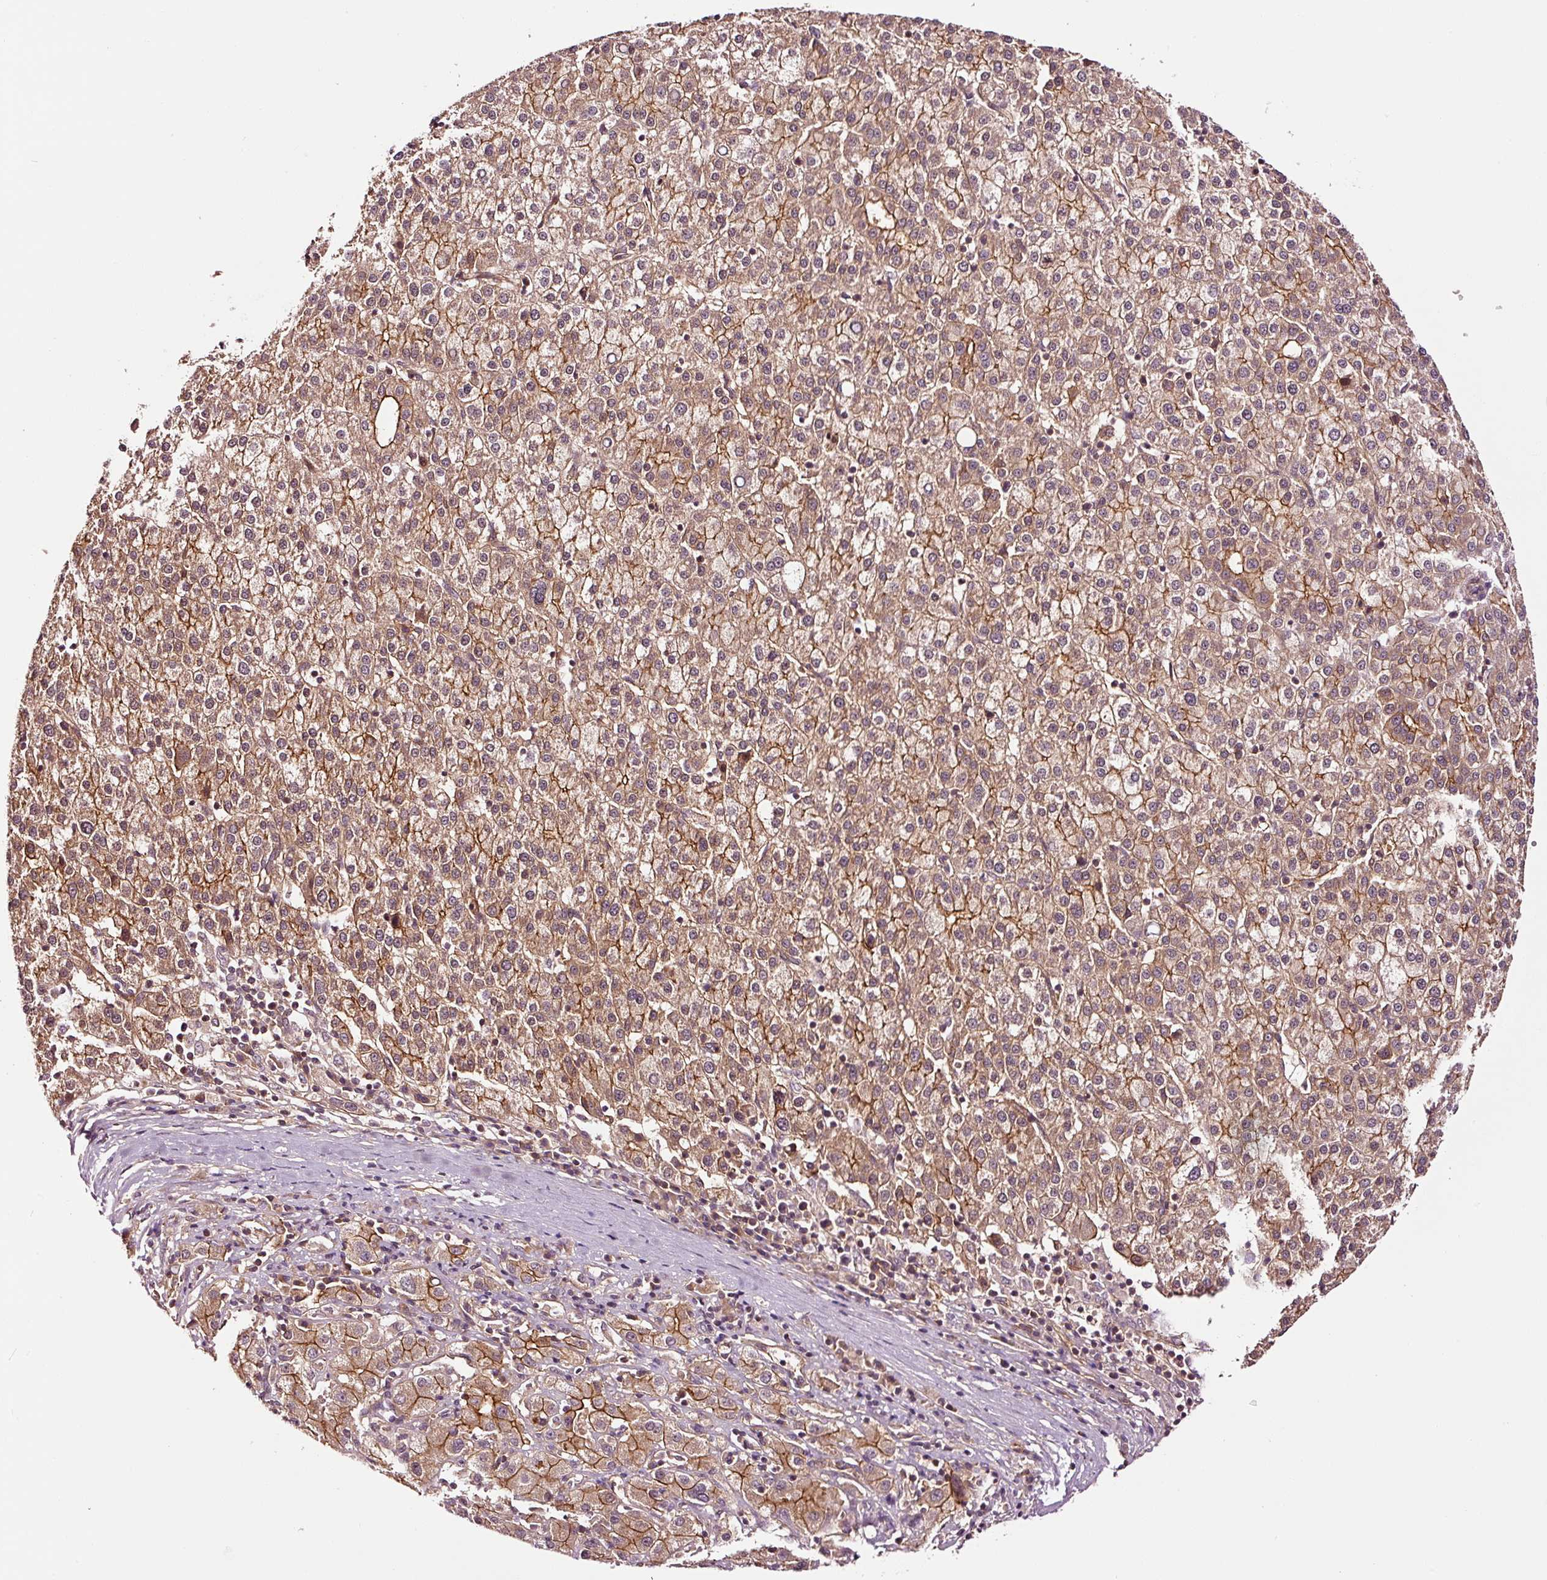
{"staining": {"intensity": "moderate", "quantity": ">75%", "location": "cytoplasmic/membranous"}, "tissue": "liver cancer", "cell_type": "Tumor cells", "image_type": "cancer", "snomed": [{"axis": "morphology", "description": "Carcinoma, Hepatocellular, NOS"}, {"axis": "topography", "description": "Liver"}], "caption": "An image of human hepatocellular carcinoma (liver) stained for a protein reveals moderate cytoplasmic/membranous brown staining in tumor cells.", "gene": "METAP1", "patient": {"sex": "female", "age": 58}}